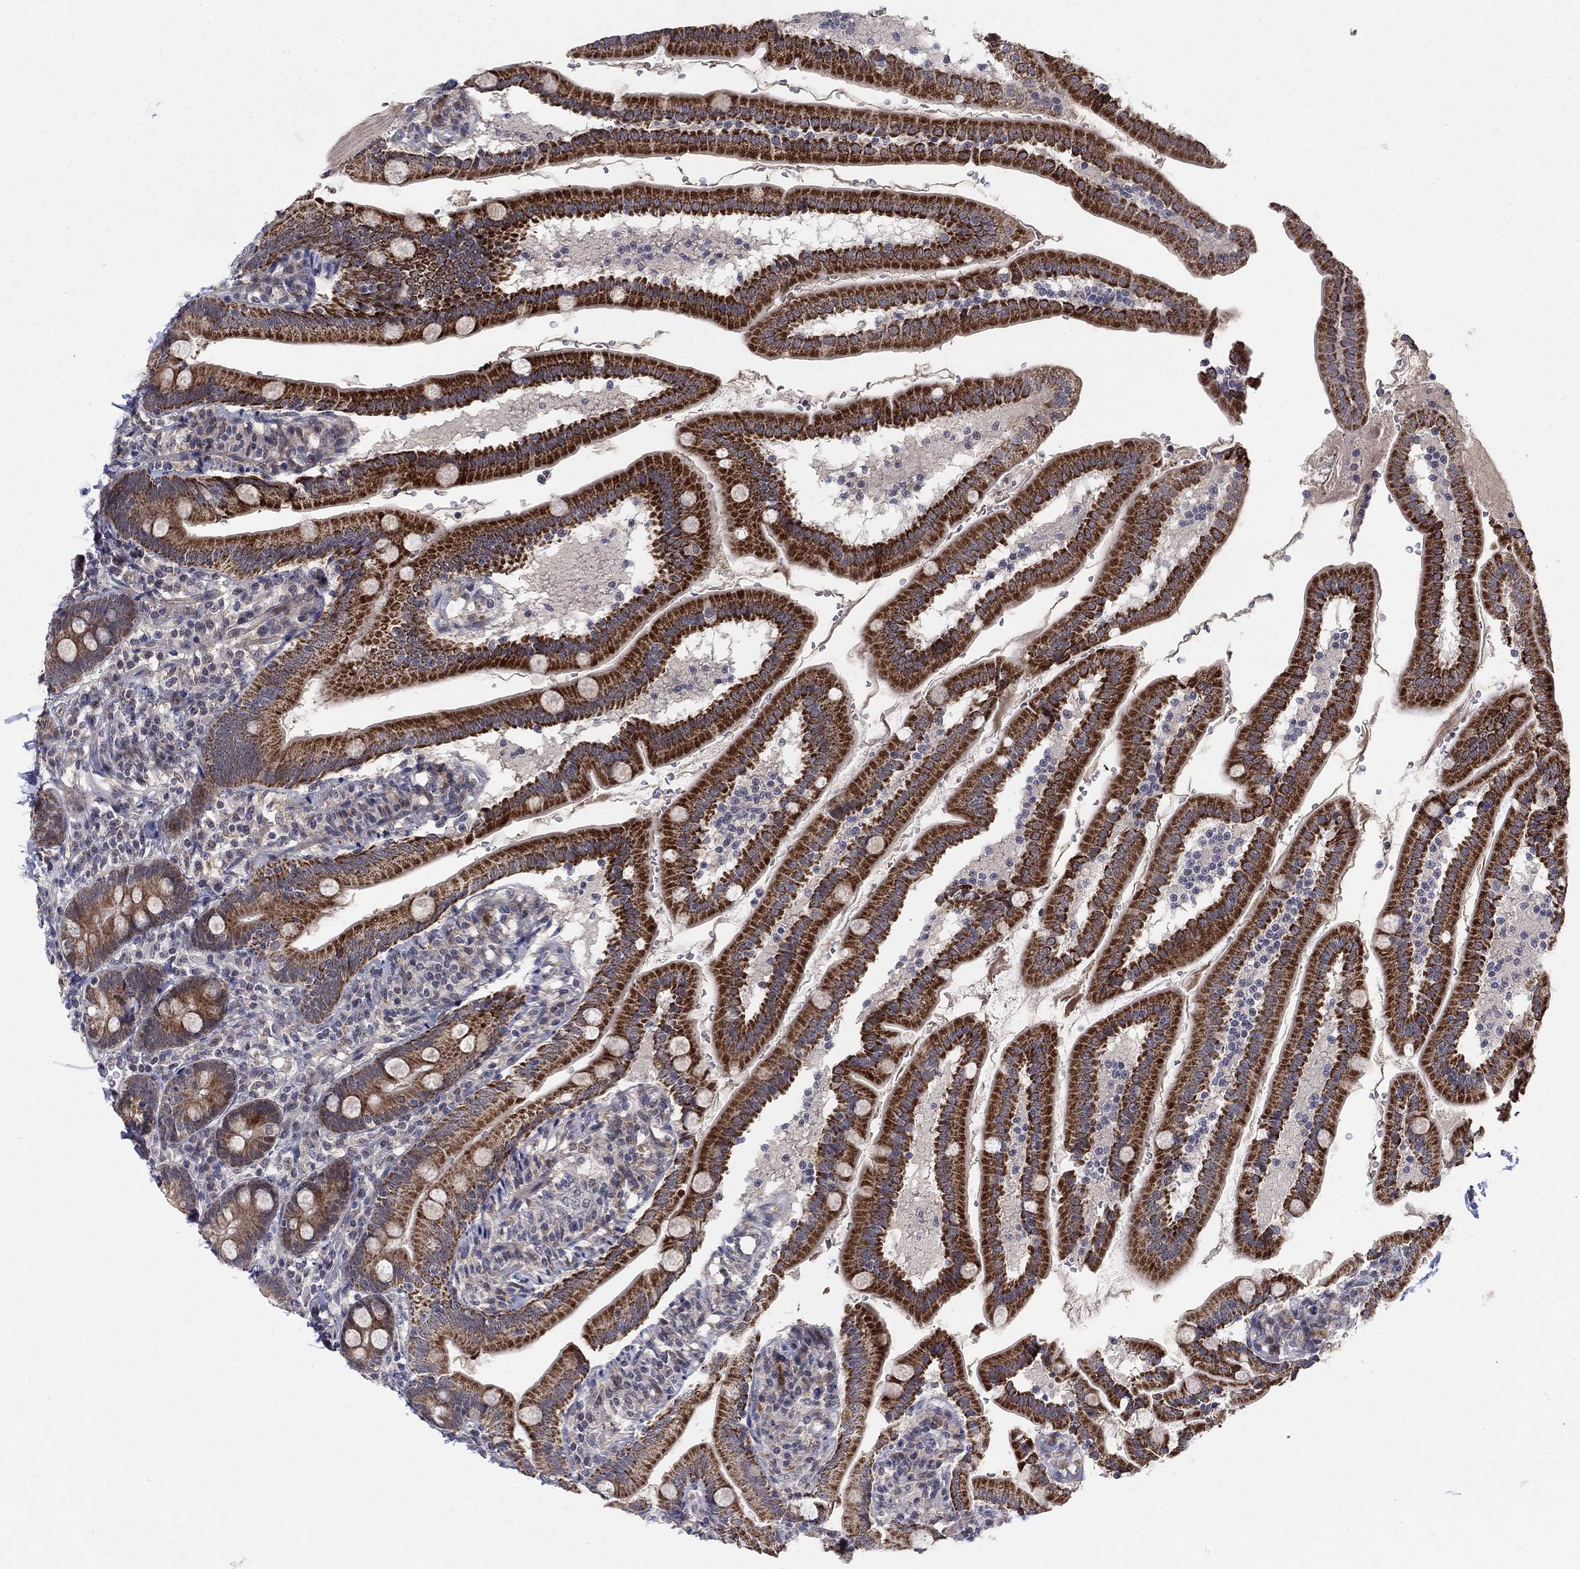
{"staining": {"intensity": "strong", "quantity": ">75%", "location": "cytoplasmic/membranous"}, "tissue": "duodenum", "cell_type": "Glandular cells", "image_type": "normal", "snomed": [{"axis": "morphology", "description": "Normal tissue, NOS"}, {"axis": "topography", "description": "Duodenum"}], "caption": "Immunohistochemistry (IHC) image of normal duodenum: human duodenum stained using IHC shows high levels of strong protein expression localized specifically in the cytoplasmic/membranous of glandular cells, appearing as a cytoplasmic/membranous brown color.", "gene": "ZNF395", "patient": {"sex": "female", "age": 67}}